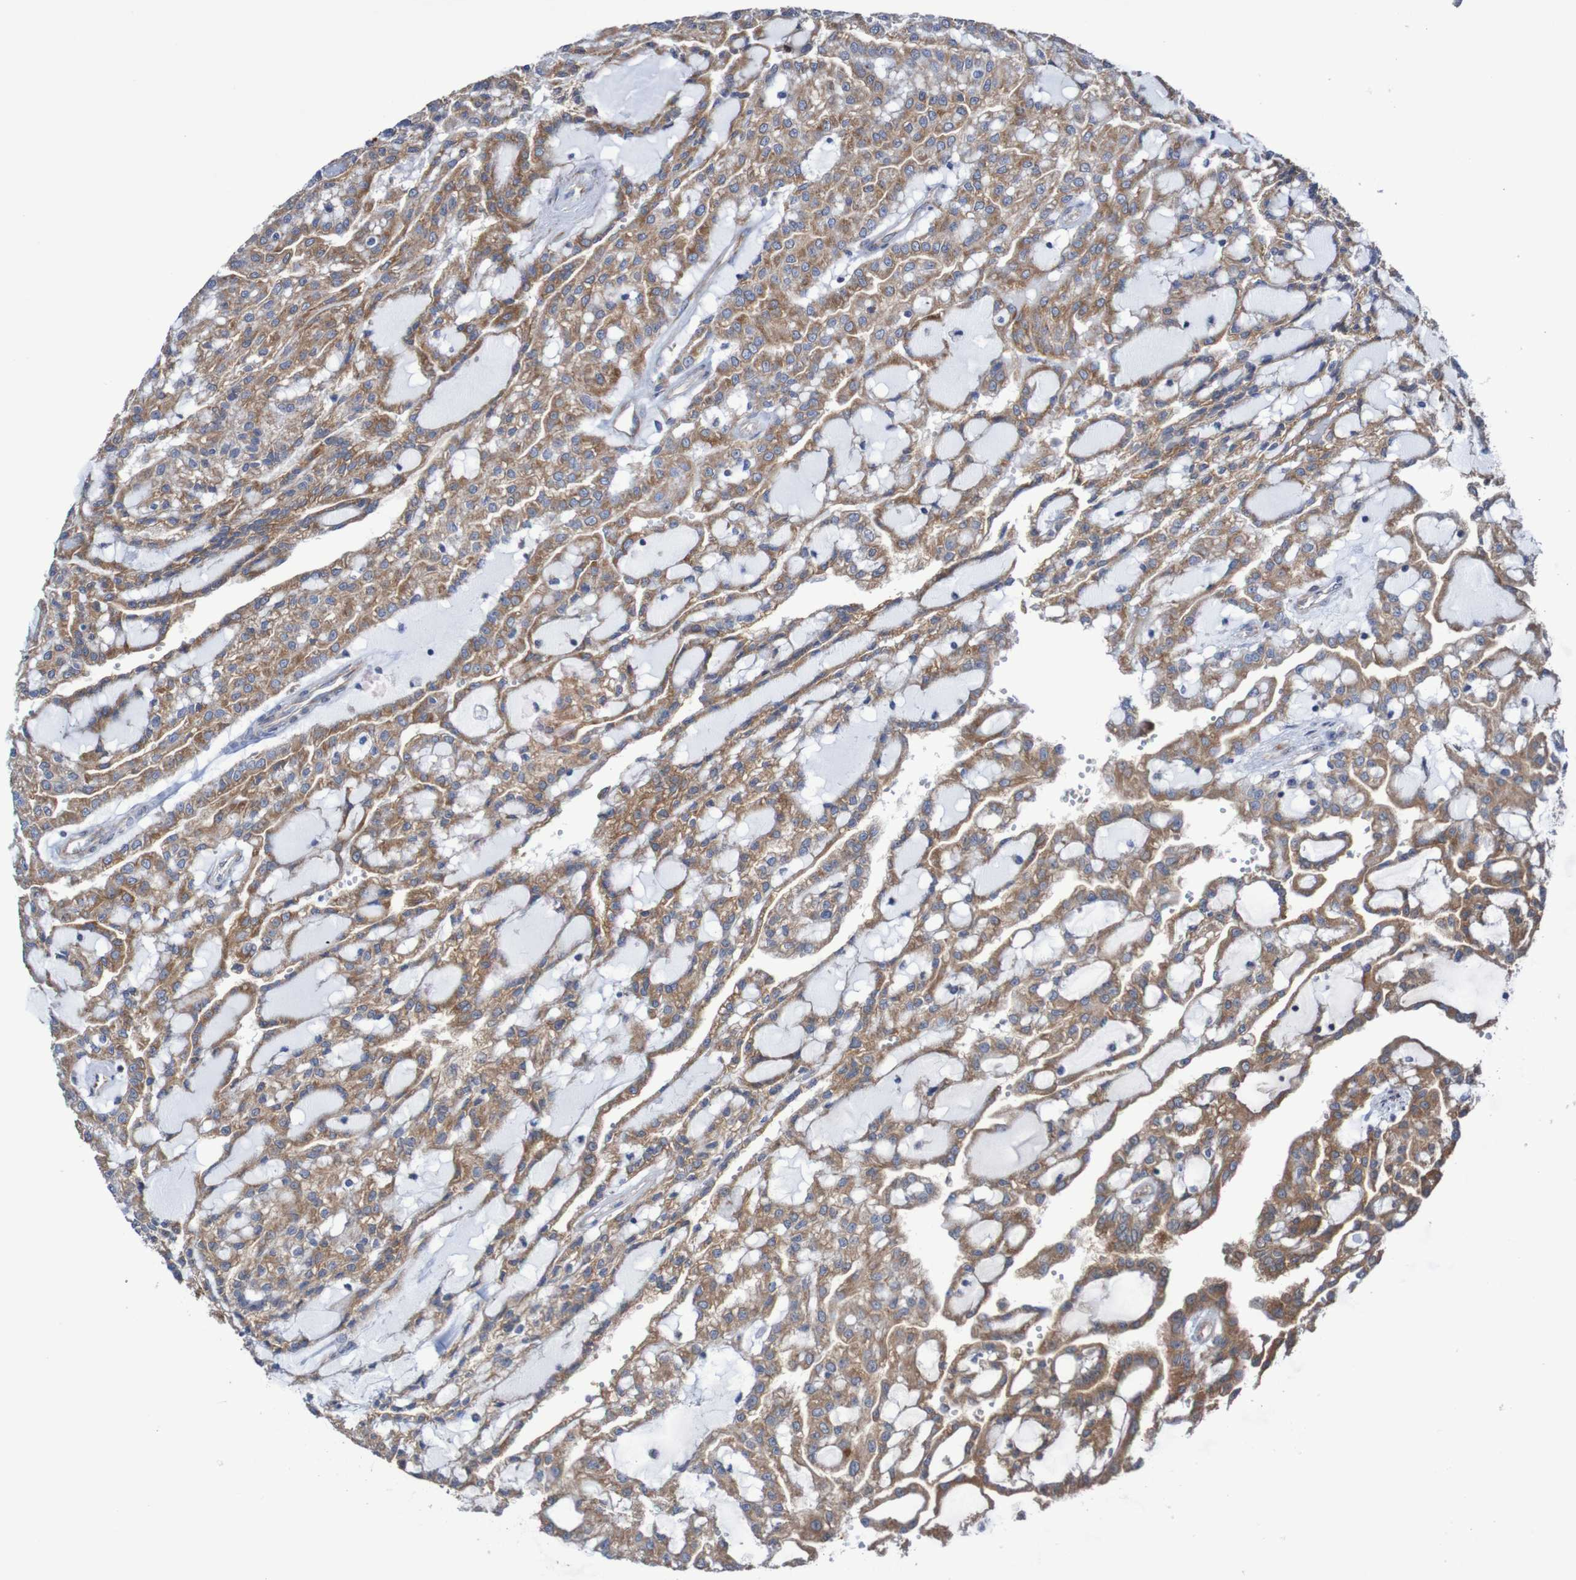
{"staining": {"intensity": "moderate", "quantity": ">75%", "location": "cytoplasmic/membranous"}, "tissue": "renal cancer", "cell_type": "Tumor cells", "image_type": "cancer", "snomed": [{"axis": "morphology", "description": "Adenocarcinoma, NOS"}, {"axis": "topography", "description": "Kidney"}], "caption": "Immunohistochemistry (IHC) of adenocarcinoma (renal) exhibits medium levels of moderate cytoplasmic/membranous staining in approximately >75% of tumor cells.", "gene": "FXR2", "patient": {"sex": "male", "age": 63}}